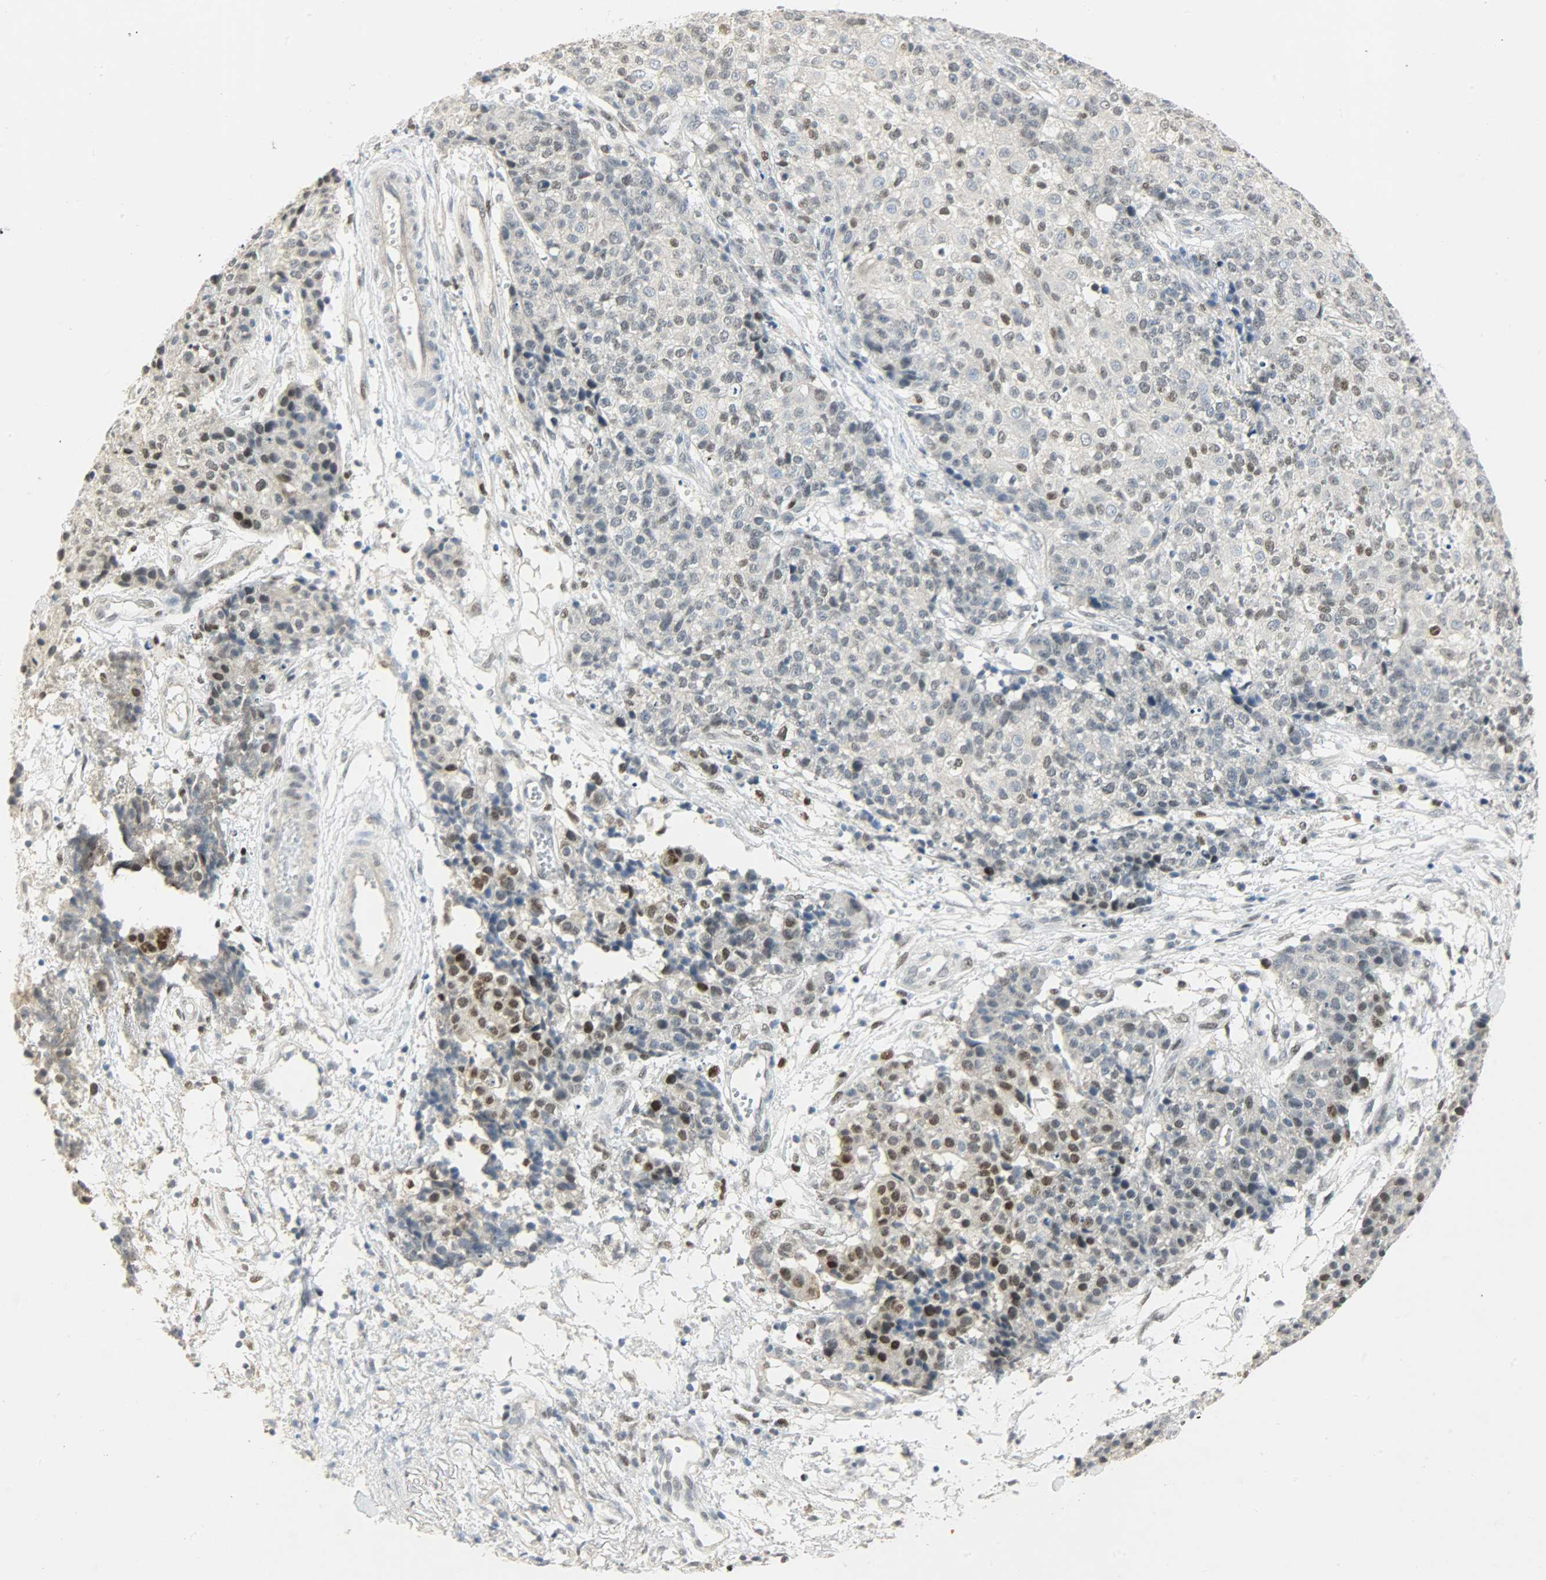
{"staining": {"intensity": "strong", "quantity": "<25%", "location": "nuclear"}, "tissue": "ovarian cancer", "cell_type": "Tumor cells", "image_type": "cancer", "snomed": [{"axis": "morphology", "description": "Carcinoma, endometroid"}, {"axis": "topography", "description": "Ovary"}], "caption": "A brown stain shows strong nuclear staining of a protein in ovarian endometroid carcinoma tumor cells. The staining is performed using DAB brown chromogen to label protein expression. The nuclei are counter-stained blue using hematoxylin.", "gene": "PPARG", "patient": {"sex": "female", "age": 42}}